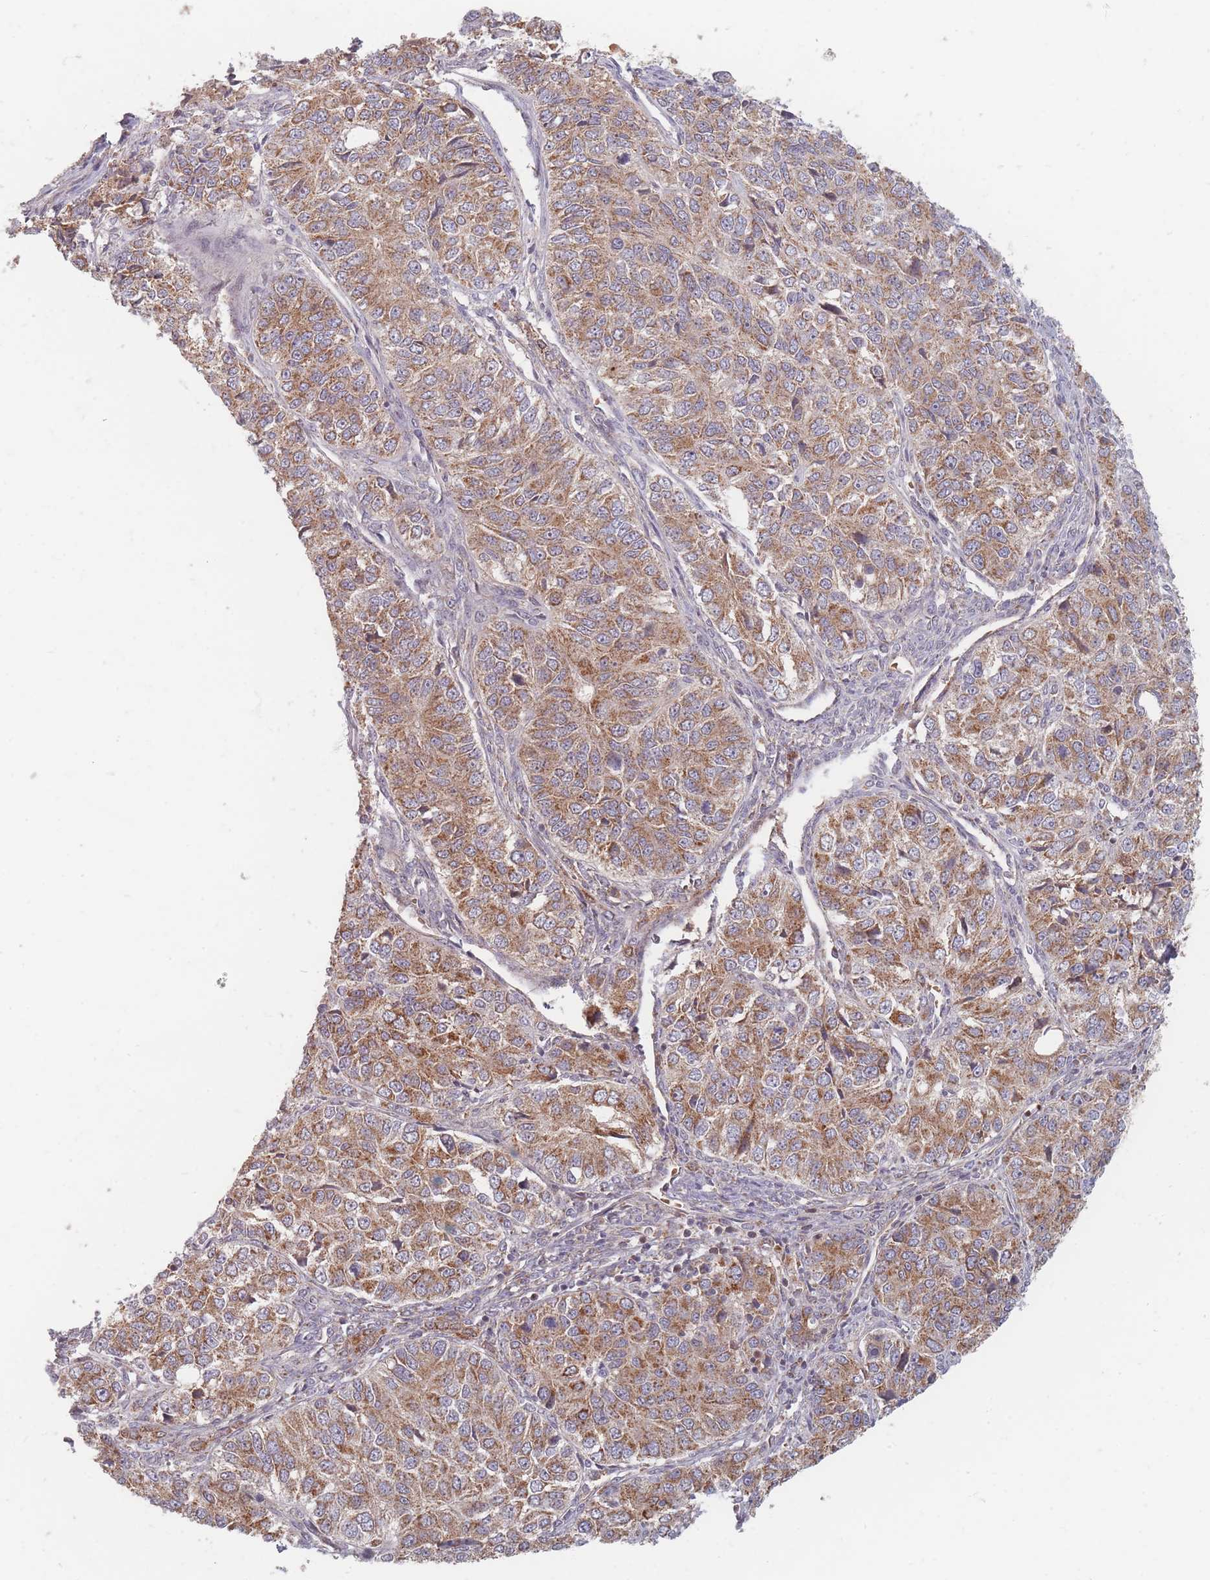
{"staining": {"intensity": "moderate", "quantity": ">75%", "location": "cytoplasmic/membranous"}, "tissue": "ovarian cancer", "cell_type": "Tumor cells", "image_type": "cancer", "snomed": [{"axis": "morphology", "description": "Carcinoma, endometroid"}, {"axis": "topography", "description": "Ovary"}], "caption": "Immunohistochemistry (IHC) micrograph of neoplastic tissue: human ovarian cancer (endometroid carcinoma) stained using immunohistochemistry exhibits medium levels of moderate protein expression localized specifically in the cytoplasmic/membranous of tumor cells, appearing as a cytoplasmic/membranous brown color.", "gene": "OR2M4", "patient": {"sex": "female", "age": 51}}